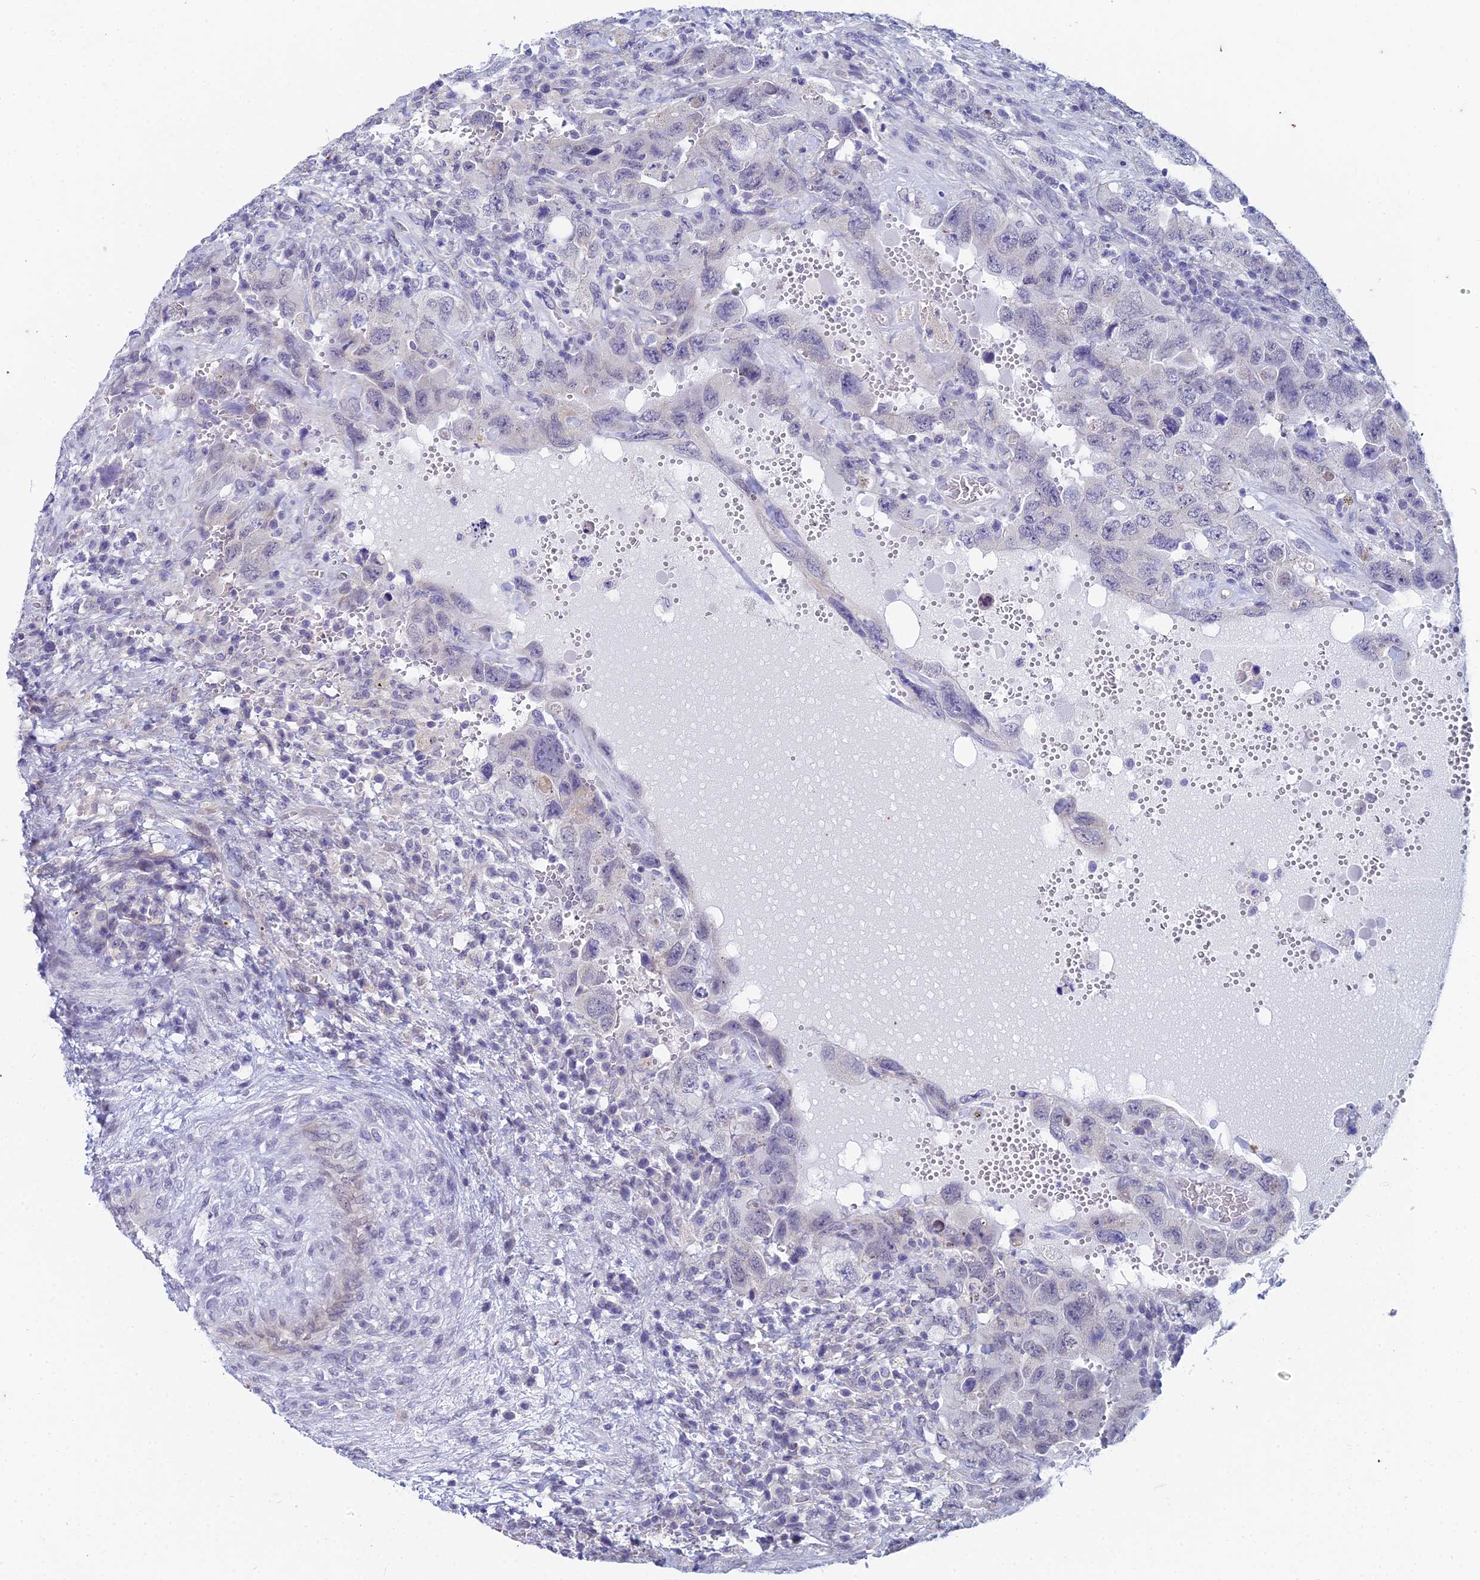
{"staining": {"intensity": "negative", "quantity": "none", "location": "none"}, "tissue": "testis cancer", "cell_type": "Tumor cells", "image_type": "cancer", "snomed": [{"axis": "morphology", "description": "Carcinoma, Embryonal, NOS"}, {"axis": "topography", "description": "Testis"}], "caption": "Human testis cancer stained for a protein using IHC exhibits no positivity in tumor cells.", "gene": "EEF2KMT", "patient": {"sex": "male", "age": 26}}